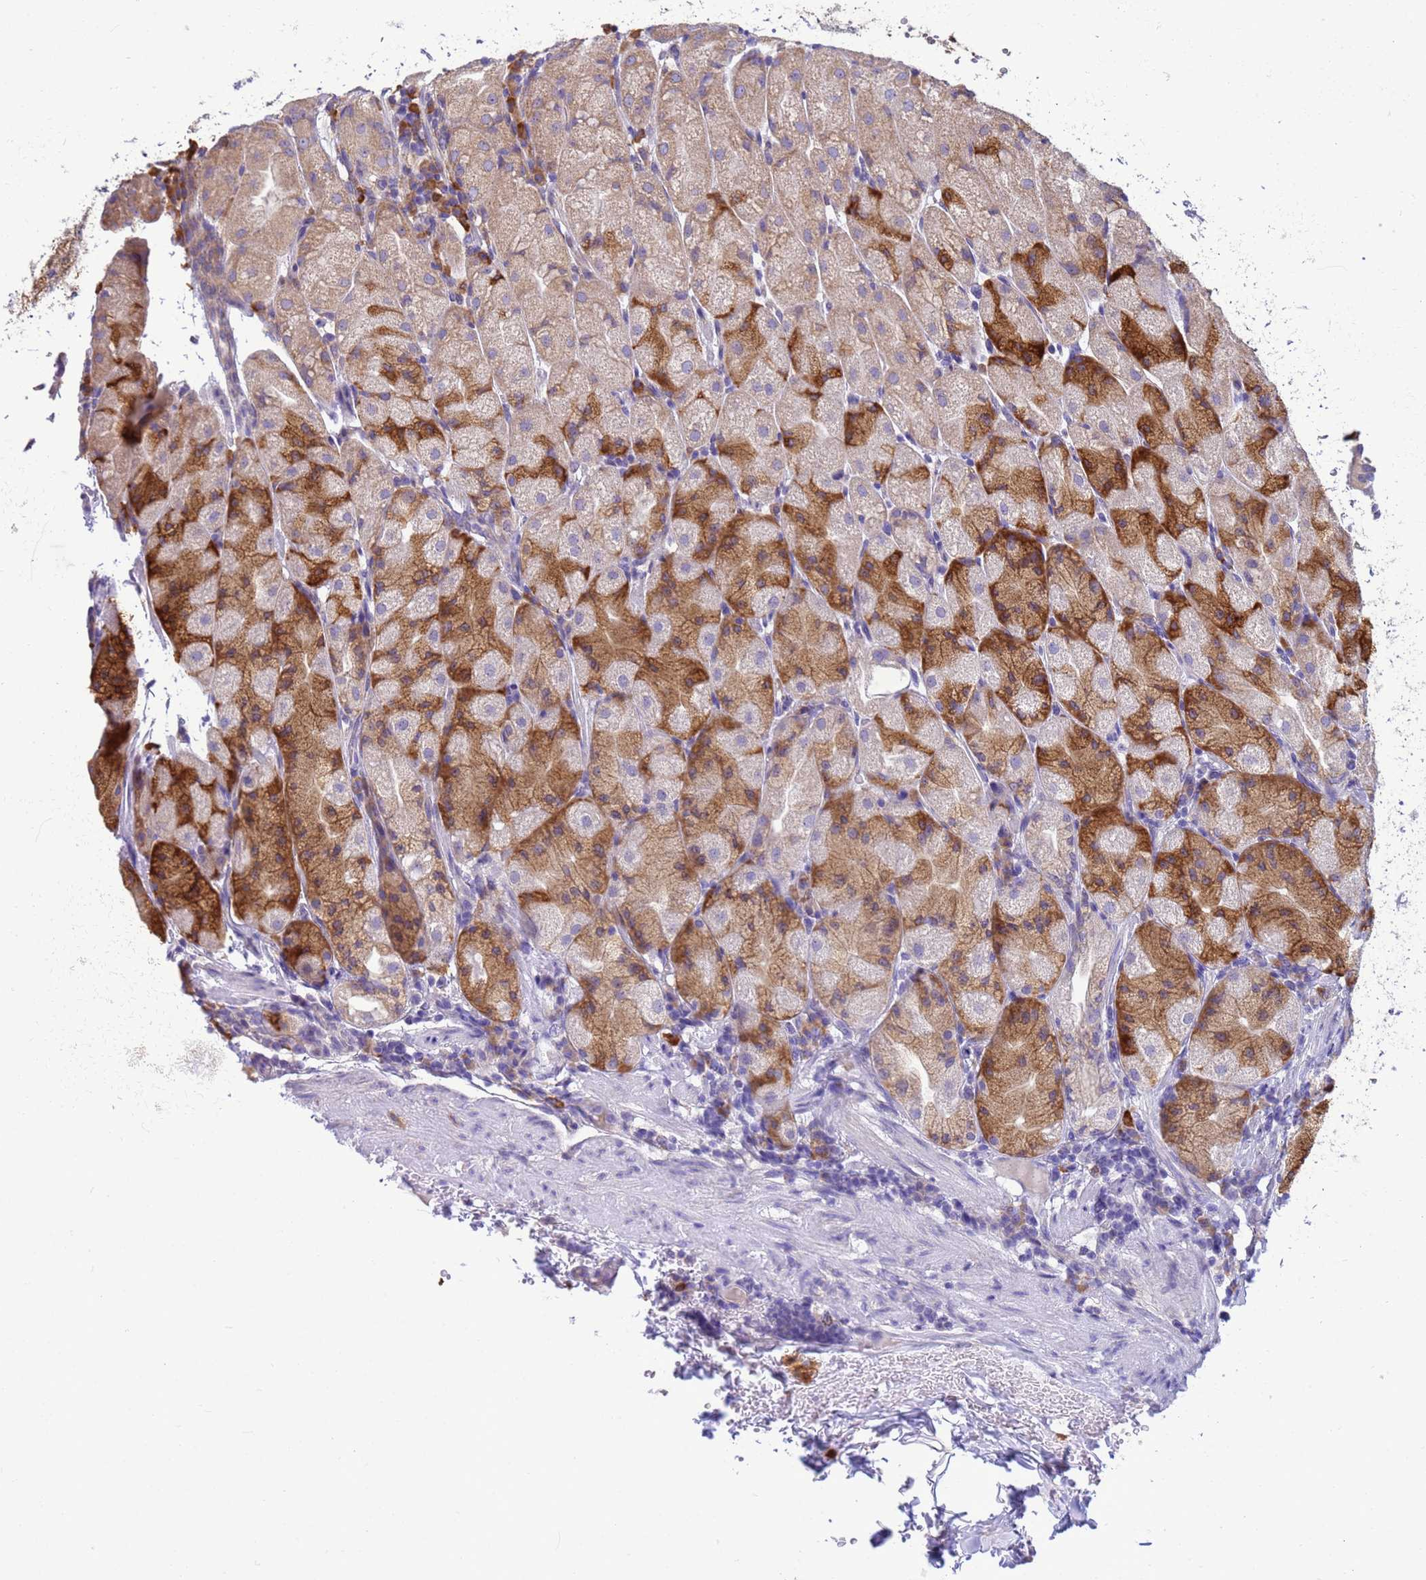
{"staining": {"intensity": "moderate", "quantity": "25%-75%", "location": "cytoplasmic/membranous"}, "tissue": "stomach", "cell_type": "Glandular cells", "image_type": "normal", "snomed": [{"axis": "morphology", "description": "Normal tissue, NOS"}, {"axis": "topography", "description": "Stomach, upper"}], "caption": "IHC histopathology image of normal stomach stained for a protein (brown), which exhibits medium levels of moderate cytoplasmic/membranous expression in approximately 25%-75% of glandular cells.", "gene": "THAP5", "patient": {"sex": "male", "age": 52}}